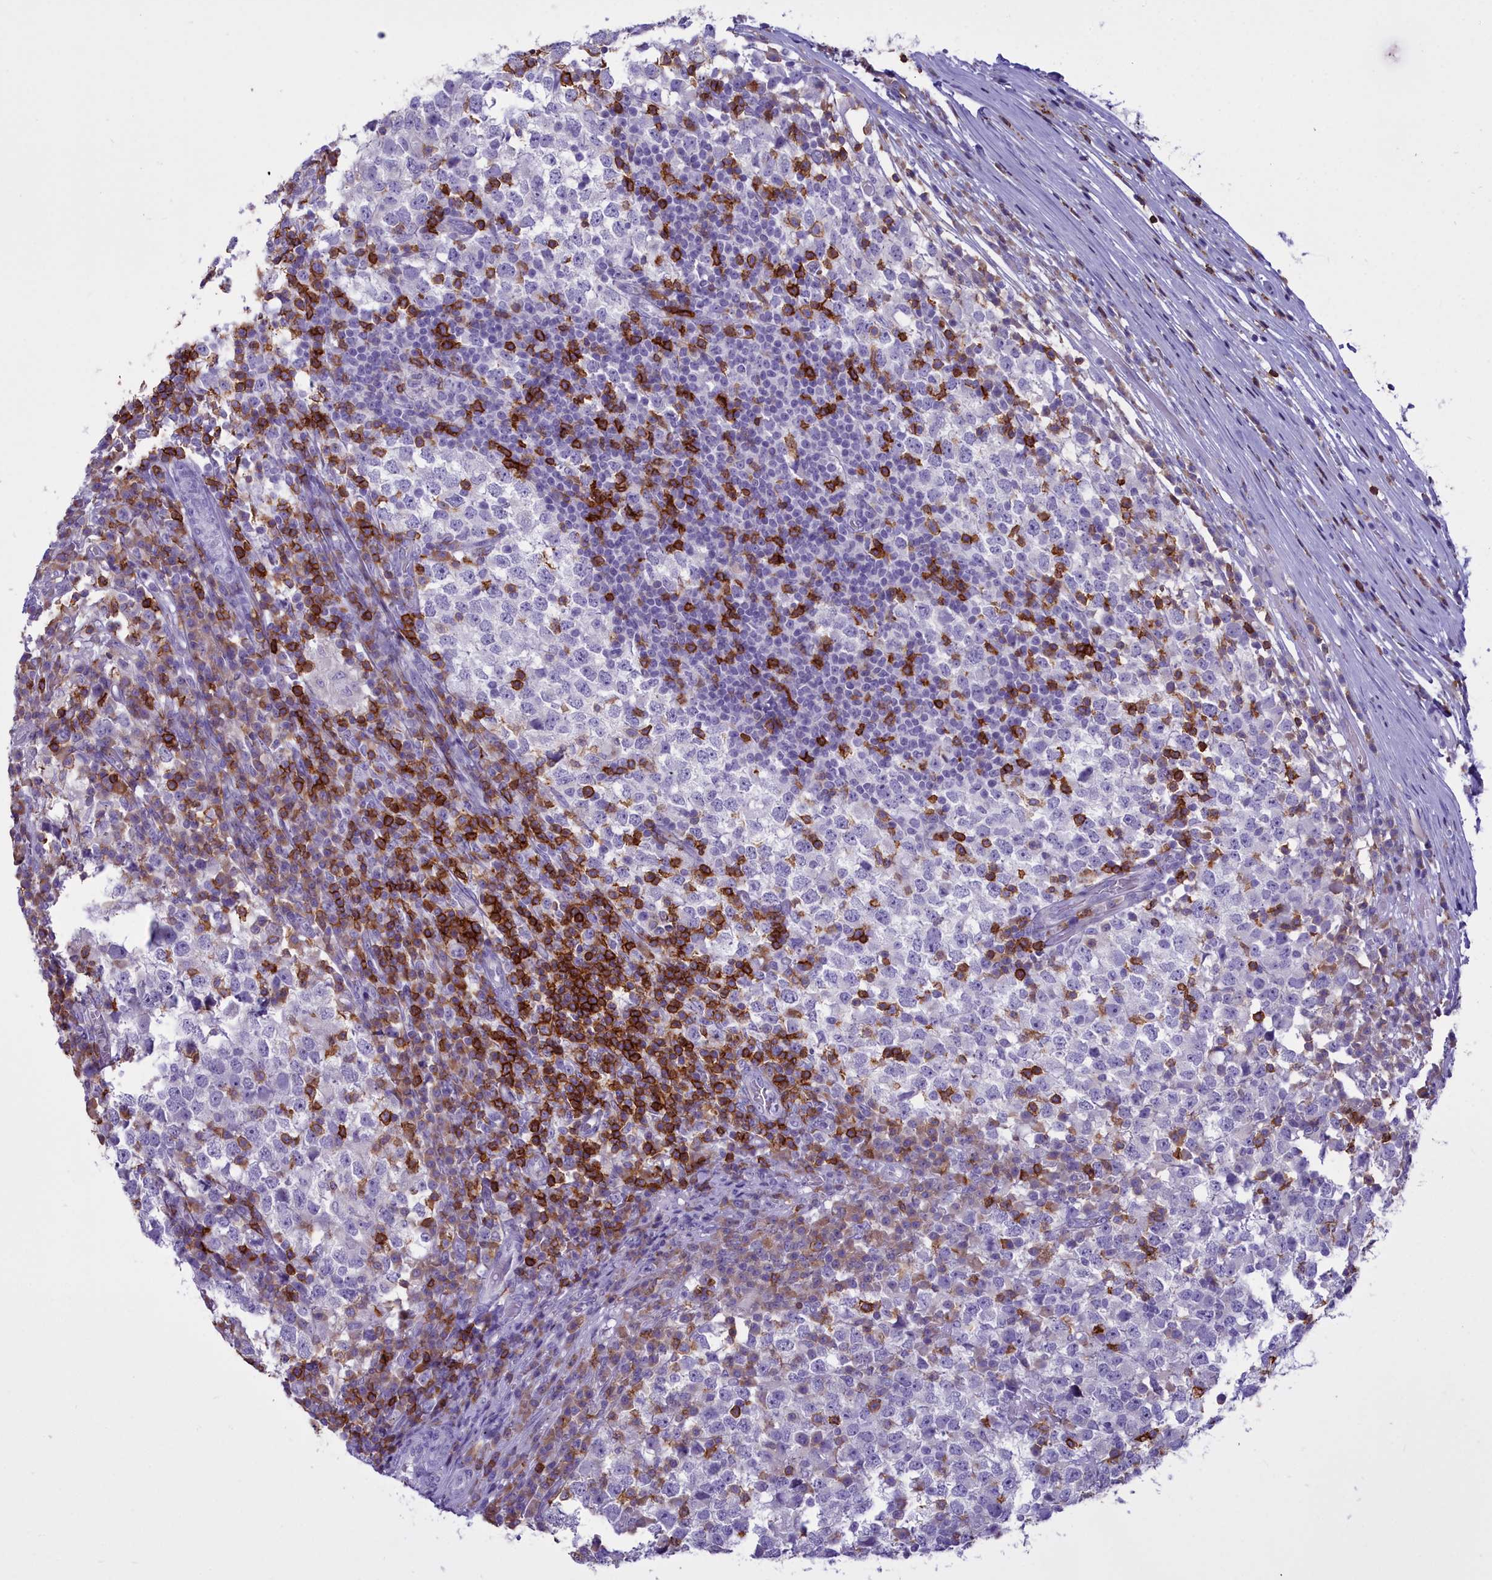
{"staining": {"intensity": "negative", "quantity": "none", "location": "none"}, "tissue": "testis cancer", "cell_type": "Tumor cells", "image_type": "cancer", "snomed": [{"axis": "morphology", "description": "Seminoma, NOS"}, {"axis": "topography", "description": "Testis"}], "caption": "The micrograph exhibits no staining of tumor cells in testis cancer (seminoma).", "gene": "CD5", "patient": {"sex": "male", "age": 65}}